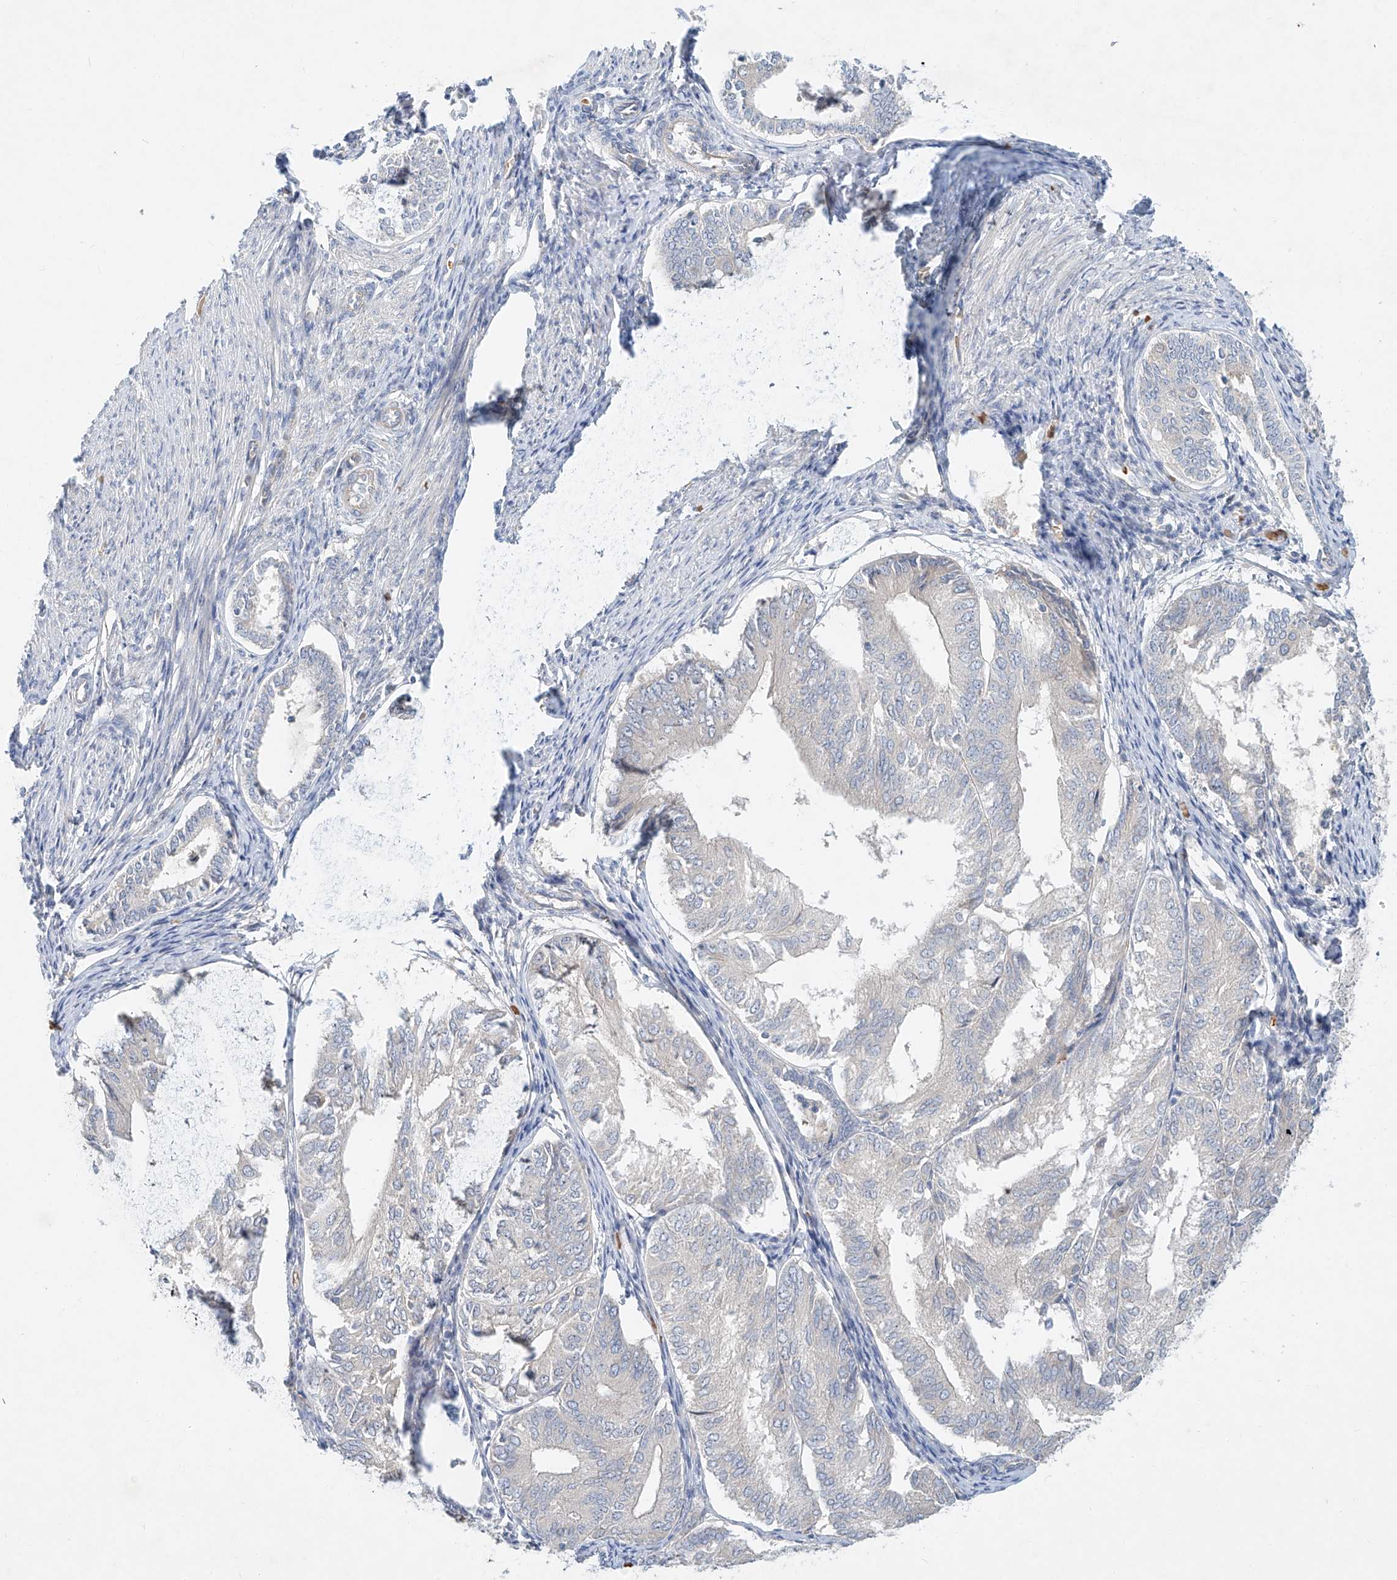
{"staining": {"intensity": "negative", "quantity": "none", "location": "none"}, "tissue": "endometrial cancer", "cell_type": "Tumor cells", "image_type": "cancer", "snomed": [{"axis": "morphology", "description": "Adenocarcinoma, NOS"}, {"axis": "topography", "description": "Endometrium"}], "caption": "Immunohistochemistry of endometrial cancer (adenocarcinoma) reveals no positivity in tumor cells.", "gene": "SYTL3", "patient": {"sex": "female", "age": 81}}